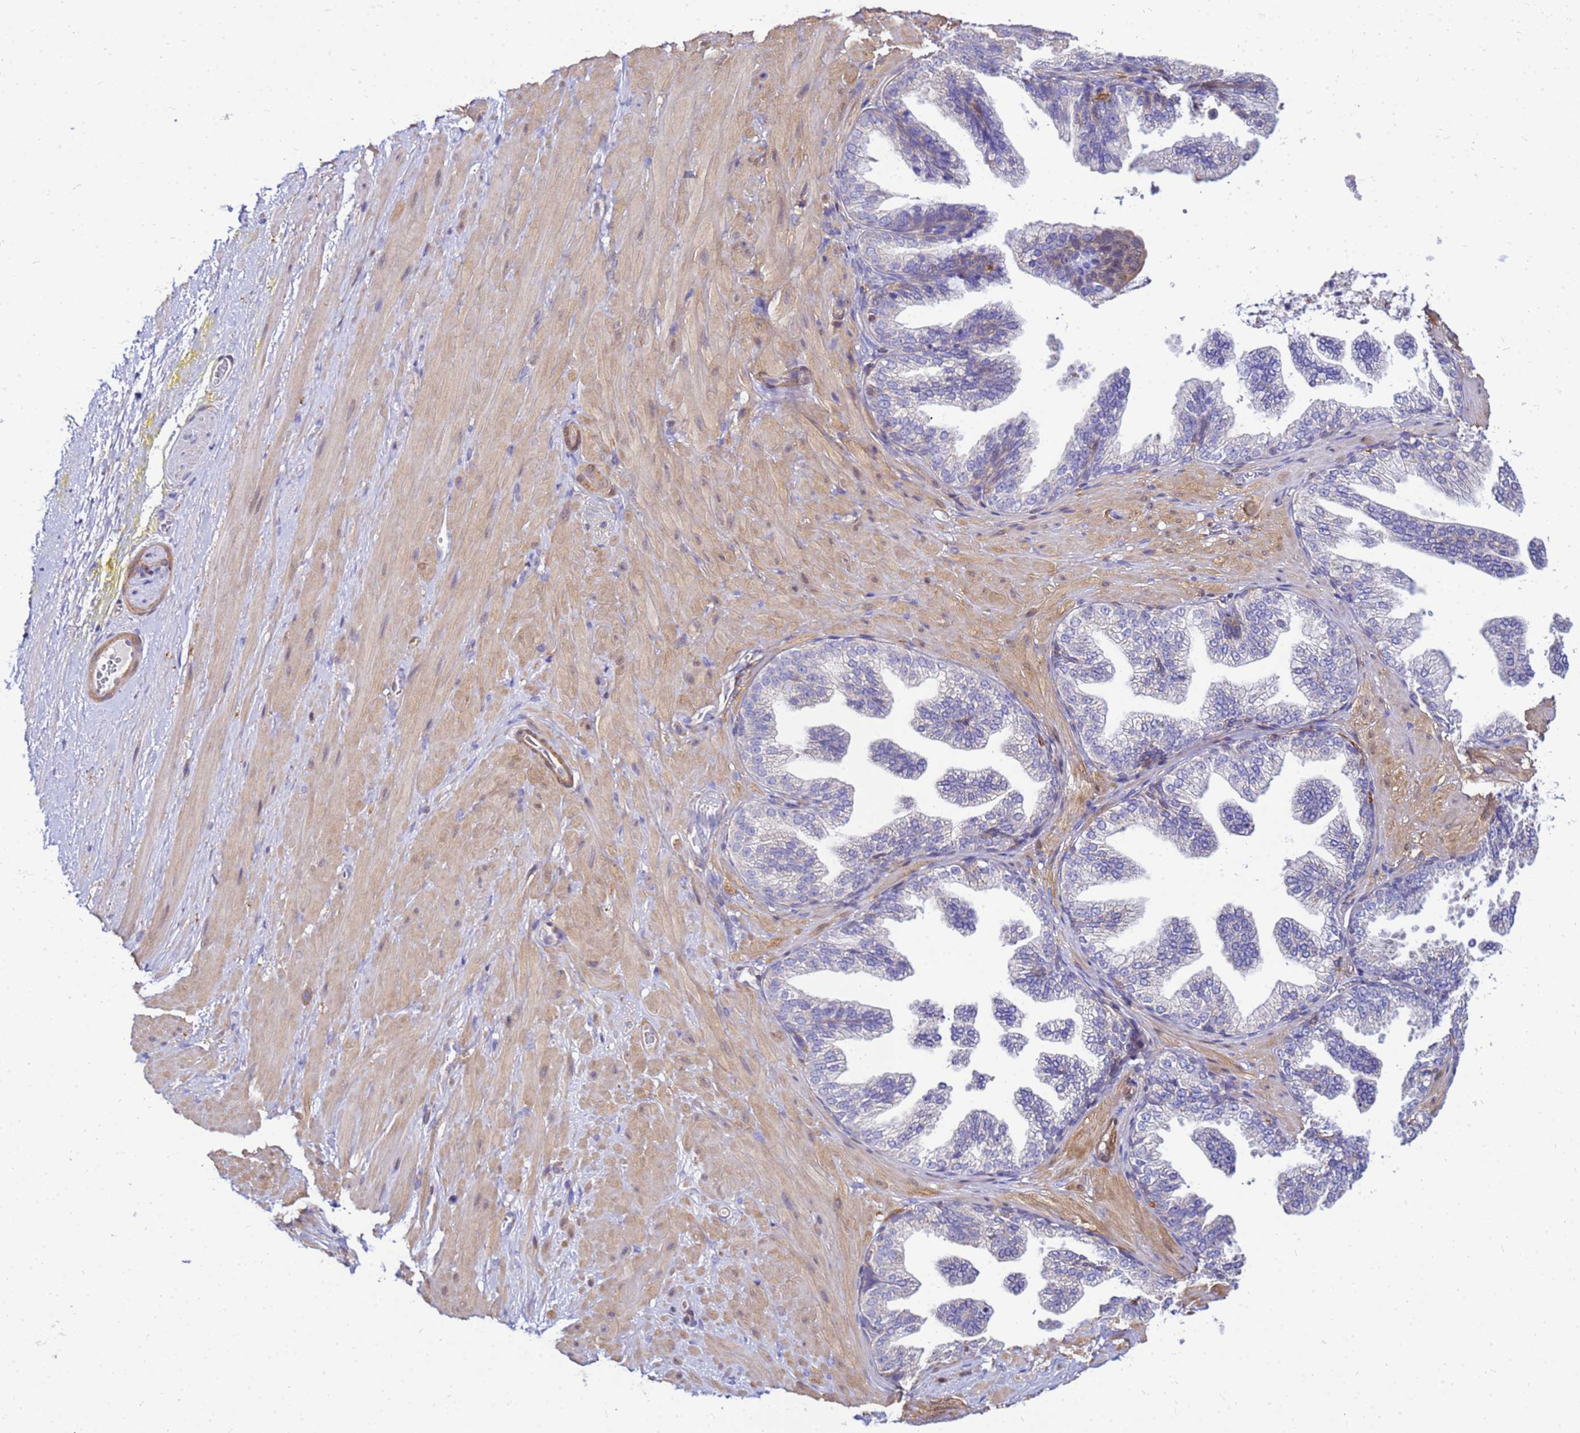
{"staining": {"intensity": "negative", "quantity": "none", "location": "none"}, "tissue": "adipose tissue", "cell_type": "Adipocytes", "image_type": "normal", "snomed": [{"axis": "morphology", "description": "Normal tissue, NOS"}, {"axis": "morphology", "description": "Adenocarcinoma, Low grade"}, {"axis": "topography", "description": "Prostate"}, {"axis": "topography", "description": "Peripheral nerve tissue"}], "caption": "This is an immunohistochemistry (IHC) photomicrograph of unremarkable human adipose tissue. There is no staining in adipocytes.", "gene": "DBNDD2", "patient": {"sex": "male", "age": 63}}